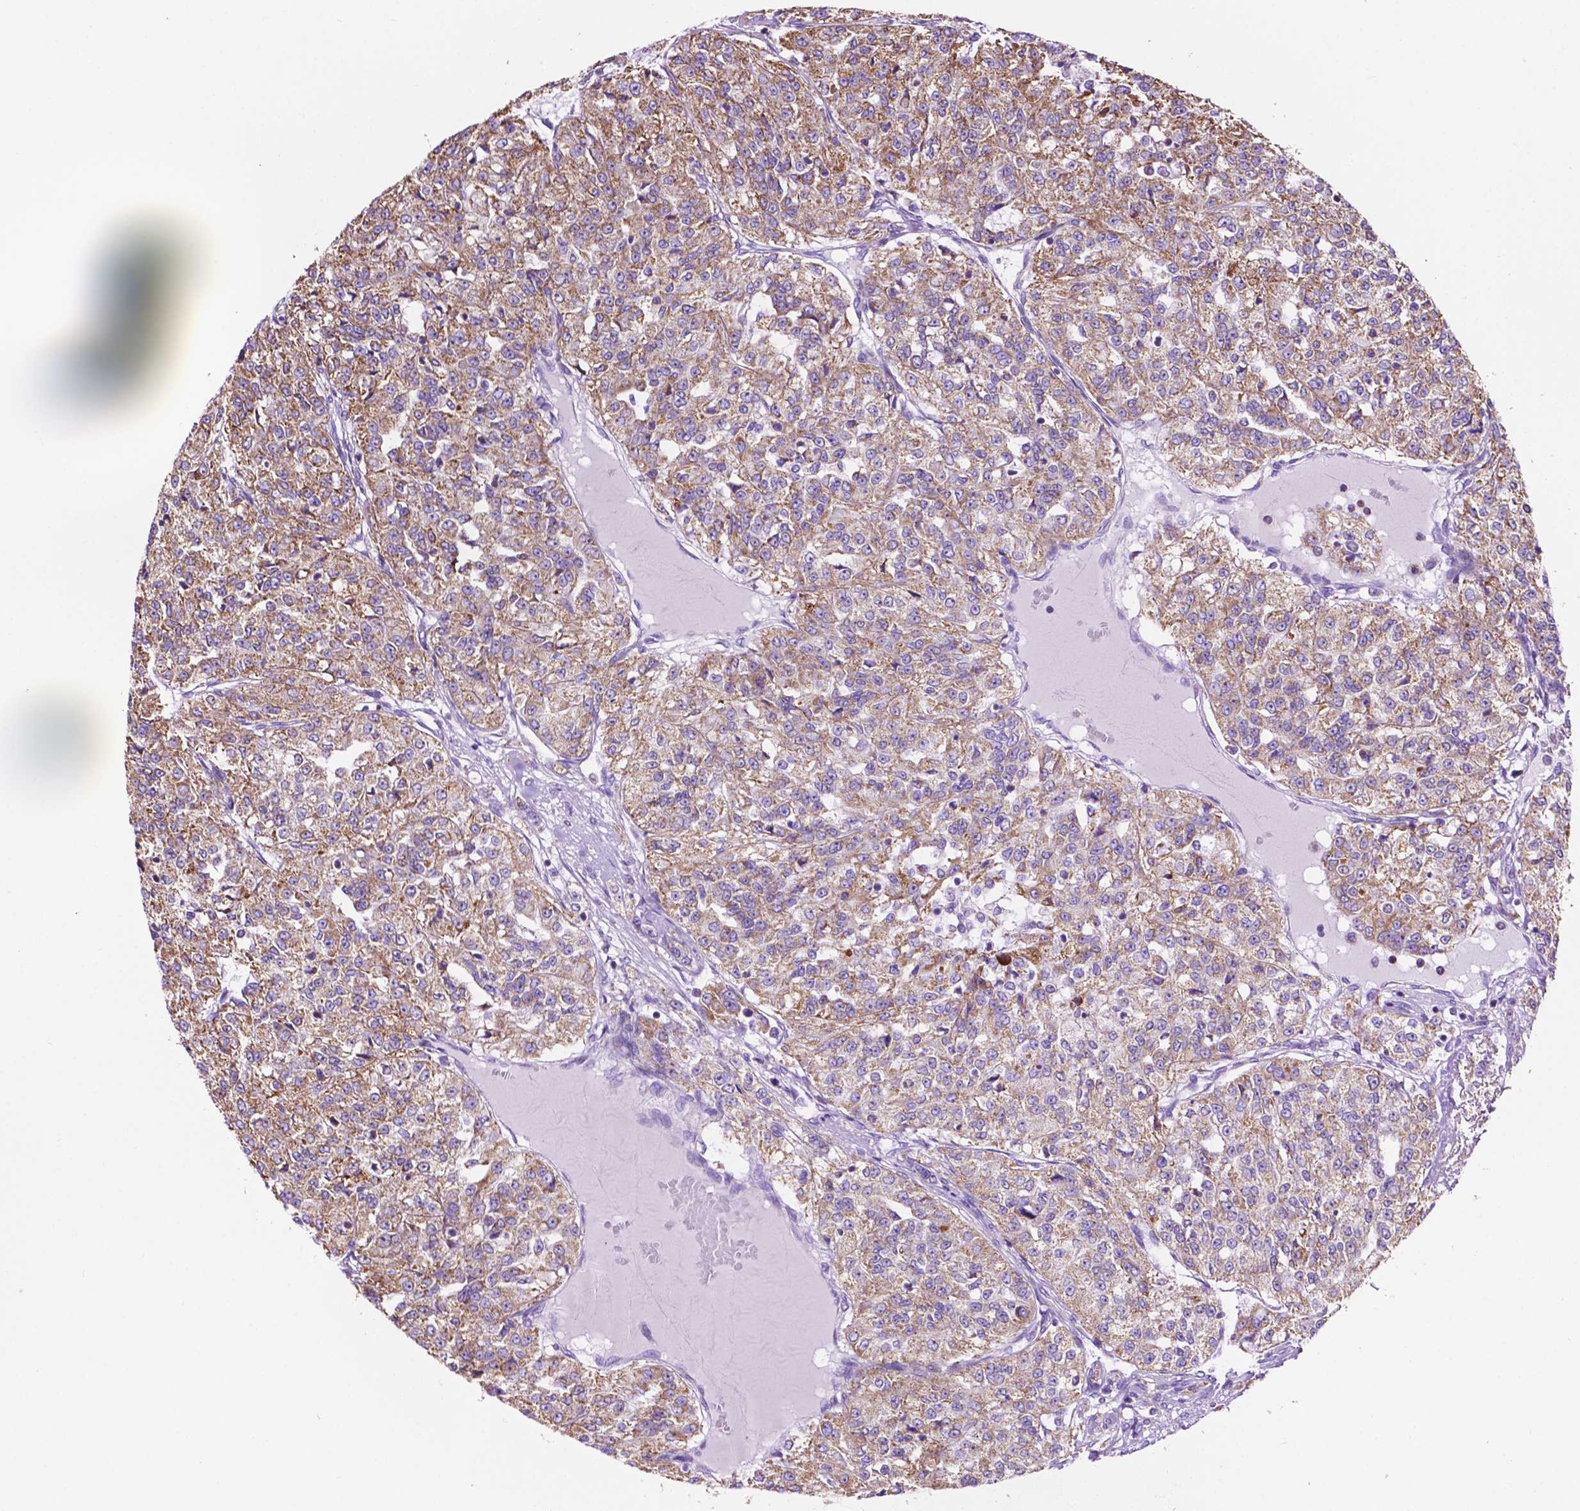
{"staining": {"intensity": "moderate", "quantity": ">75%", "location": "cytoplasmic/membranous"}, "tissue": "renal cancer", "cell_type": "Tumor cells", "image_type": "cancer", "snomed": [{"axis": "morphology", "description": "Adenocarcinoma, NOS"}, {"axis": "topography", "description": "Kidney"}], "caption": "Moderate cytoplasmic/membranous staining for a protein is seen in approximately >75% of tumor cells of renal cancer (adenocarcinoma) using immunohistochemistry (IHC).", "gene": "GDPD5", "patient": {"sex": "female", "age": 63}}